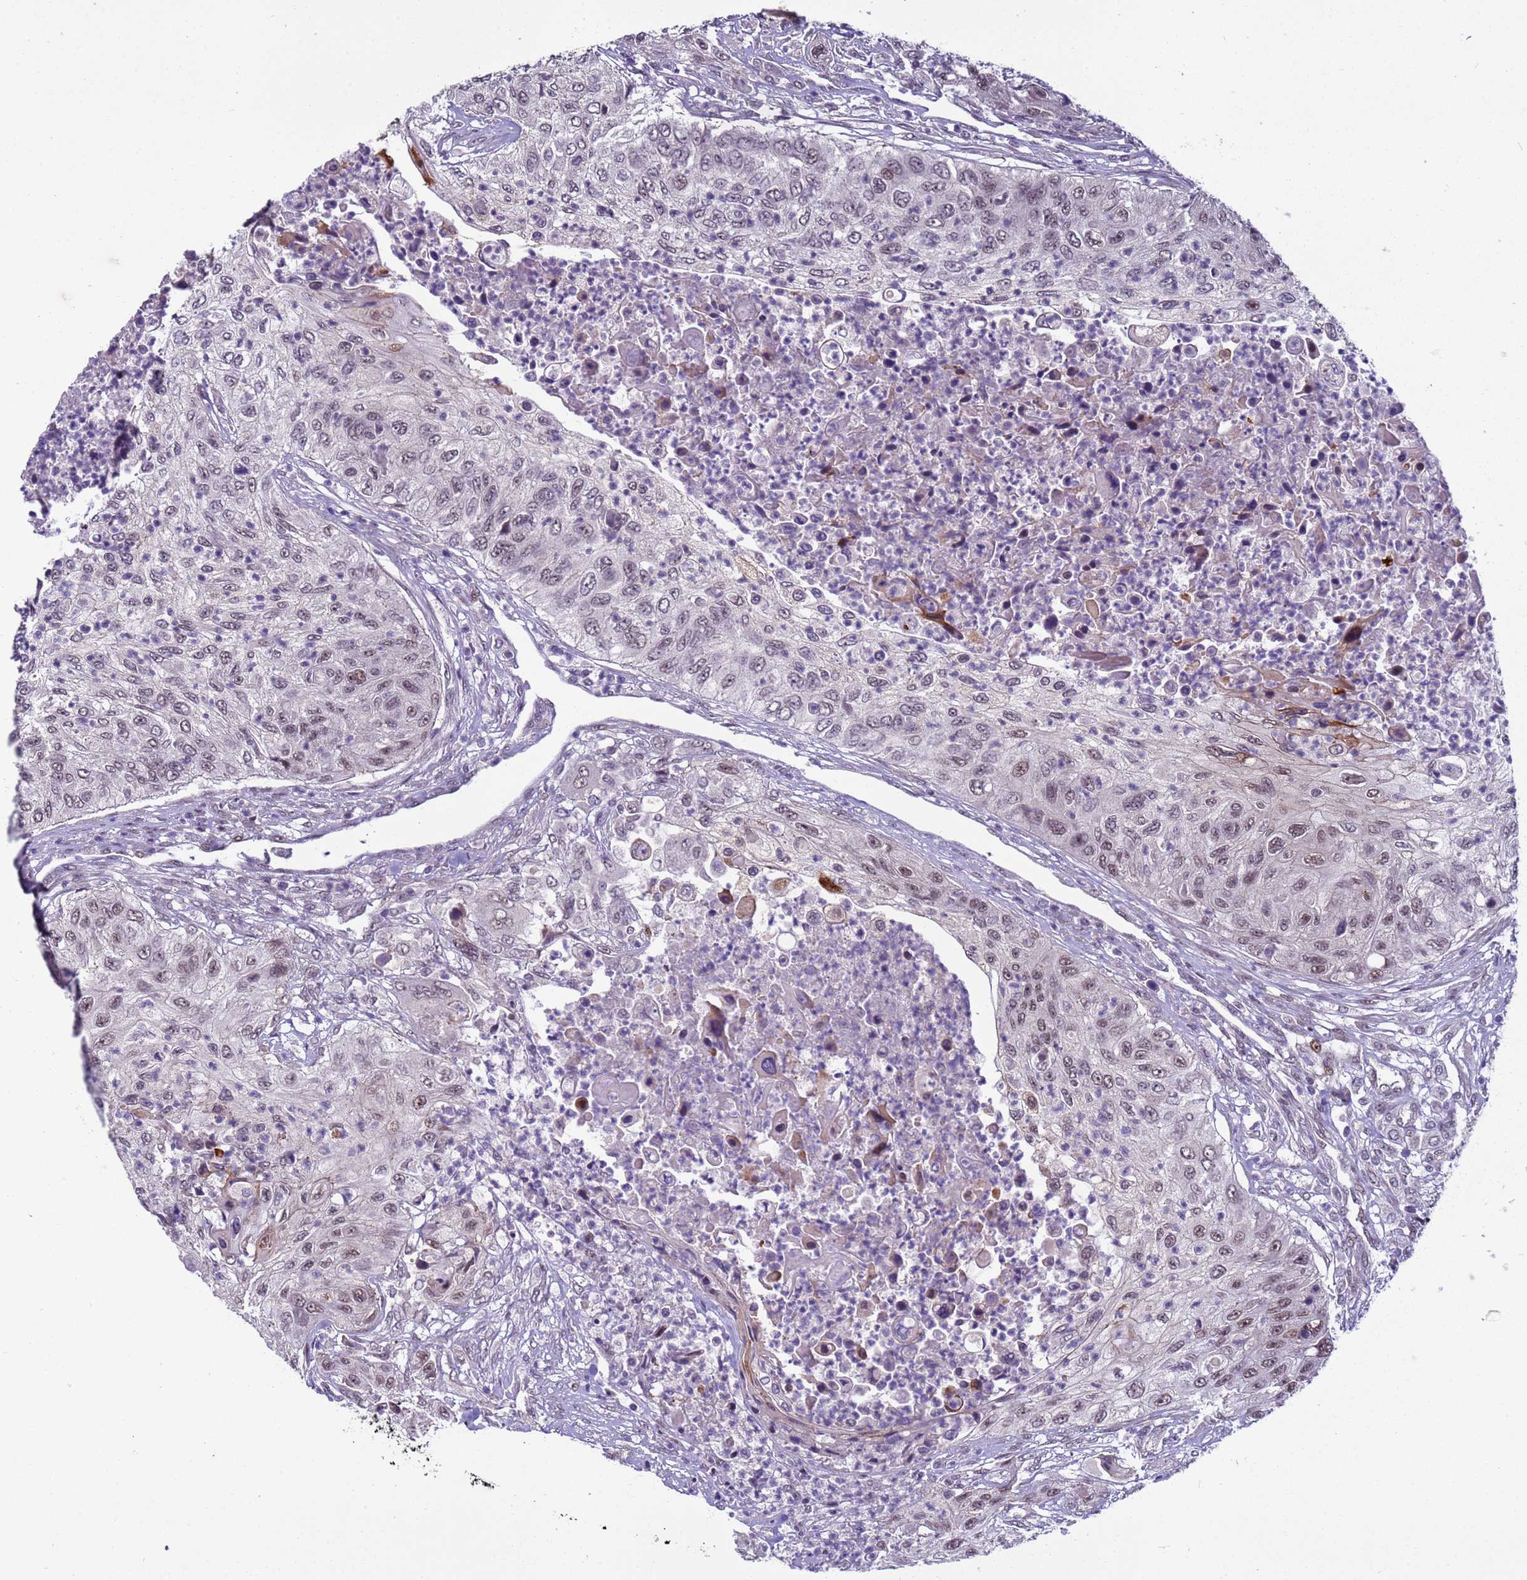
{"staining": {"intensity": "weak", "quantity": "<25%", "location": "nuclear"}, "tissue": "urothelial cancer", "cell_type": "Tumor cells", "image_type": "cancer", "snomed": [{"axis": "morphology", "description": "Urothelial carcinoma, High grade"}, {"axis": "topography", "description": "Urinary bladder"}], "caption": "DAB (3,3'-diaminobenzidine) immunohistochemical staining of urothelial carcinoma (high-grade) reveals no significant expression in tumor cells. Brightfield microscopy of immunohistochemistry (IHC) stained with DAB (3,3'-diaminobenzidine) (brown) and hematoxylin (blue), captured at high magnification.", "gene": "SHC3", "patient": {"sex": "female", "age": 60}}